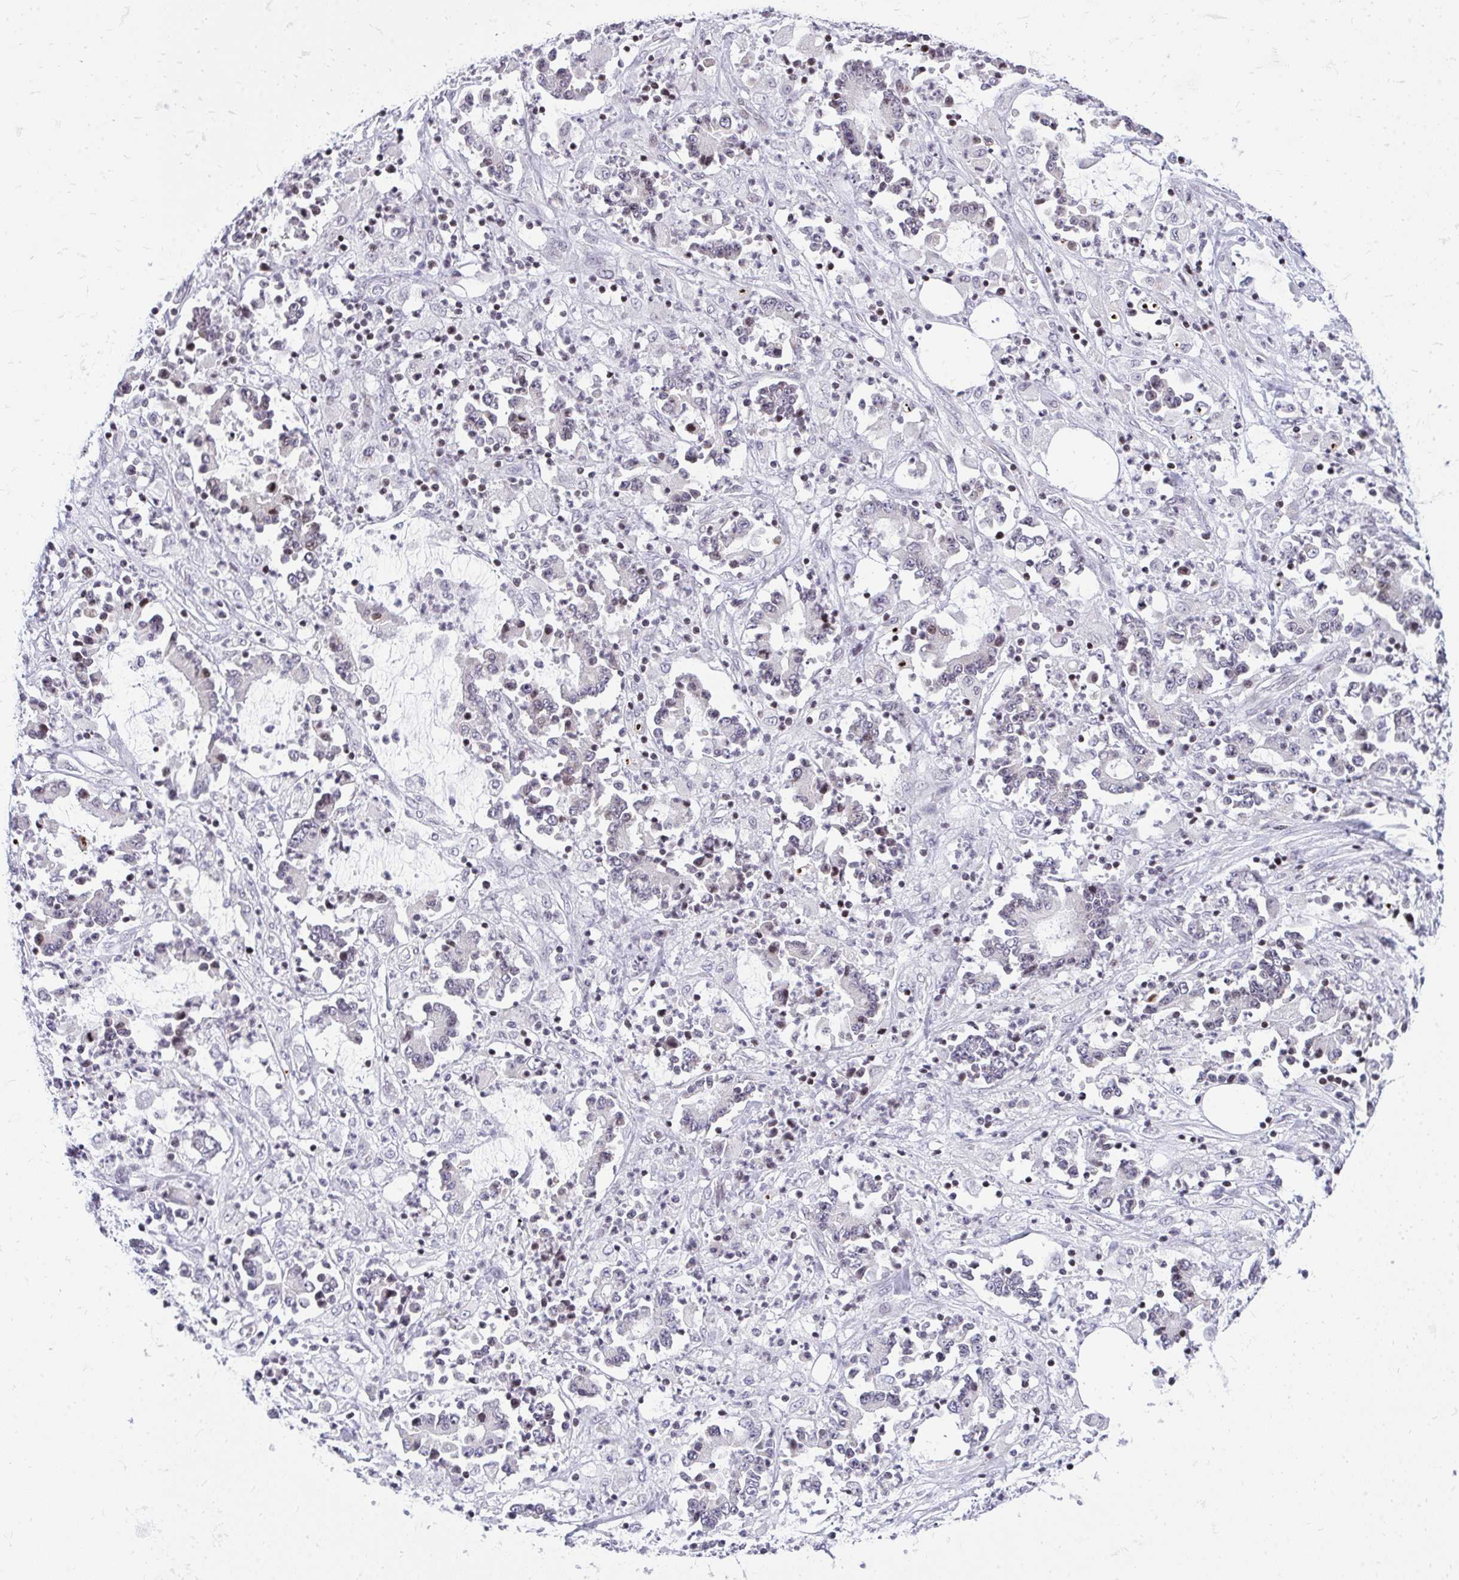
{"staining": {"intensity": "negative", "quantity": "none", "location": "none"}, "tissue": "stomach cancer", "cell_type": "Tumor cells", "image_type": "cancer", "snomed": [{"axis": "morphology", "description": "Adenocarcinoma, NOS"}, {"axis": "topography", "description": "Stomach, upper"}], "caption": "Immunohistochemistry of human adenocarcinoma (stomach) demonstrates no expression in tumor cells.", "gene": "GABRA1", "patient": {"sex": "male", "age": 68}}